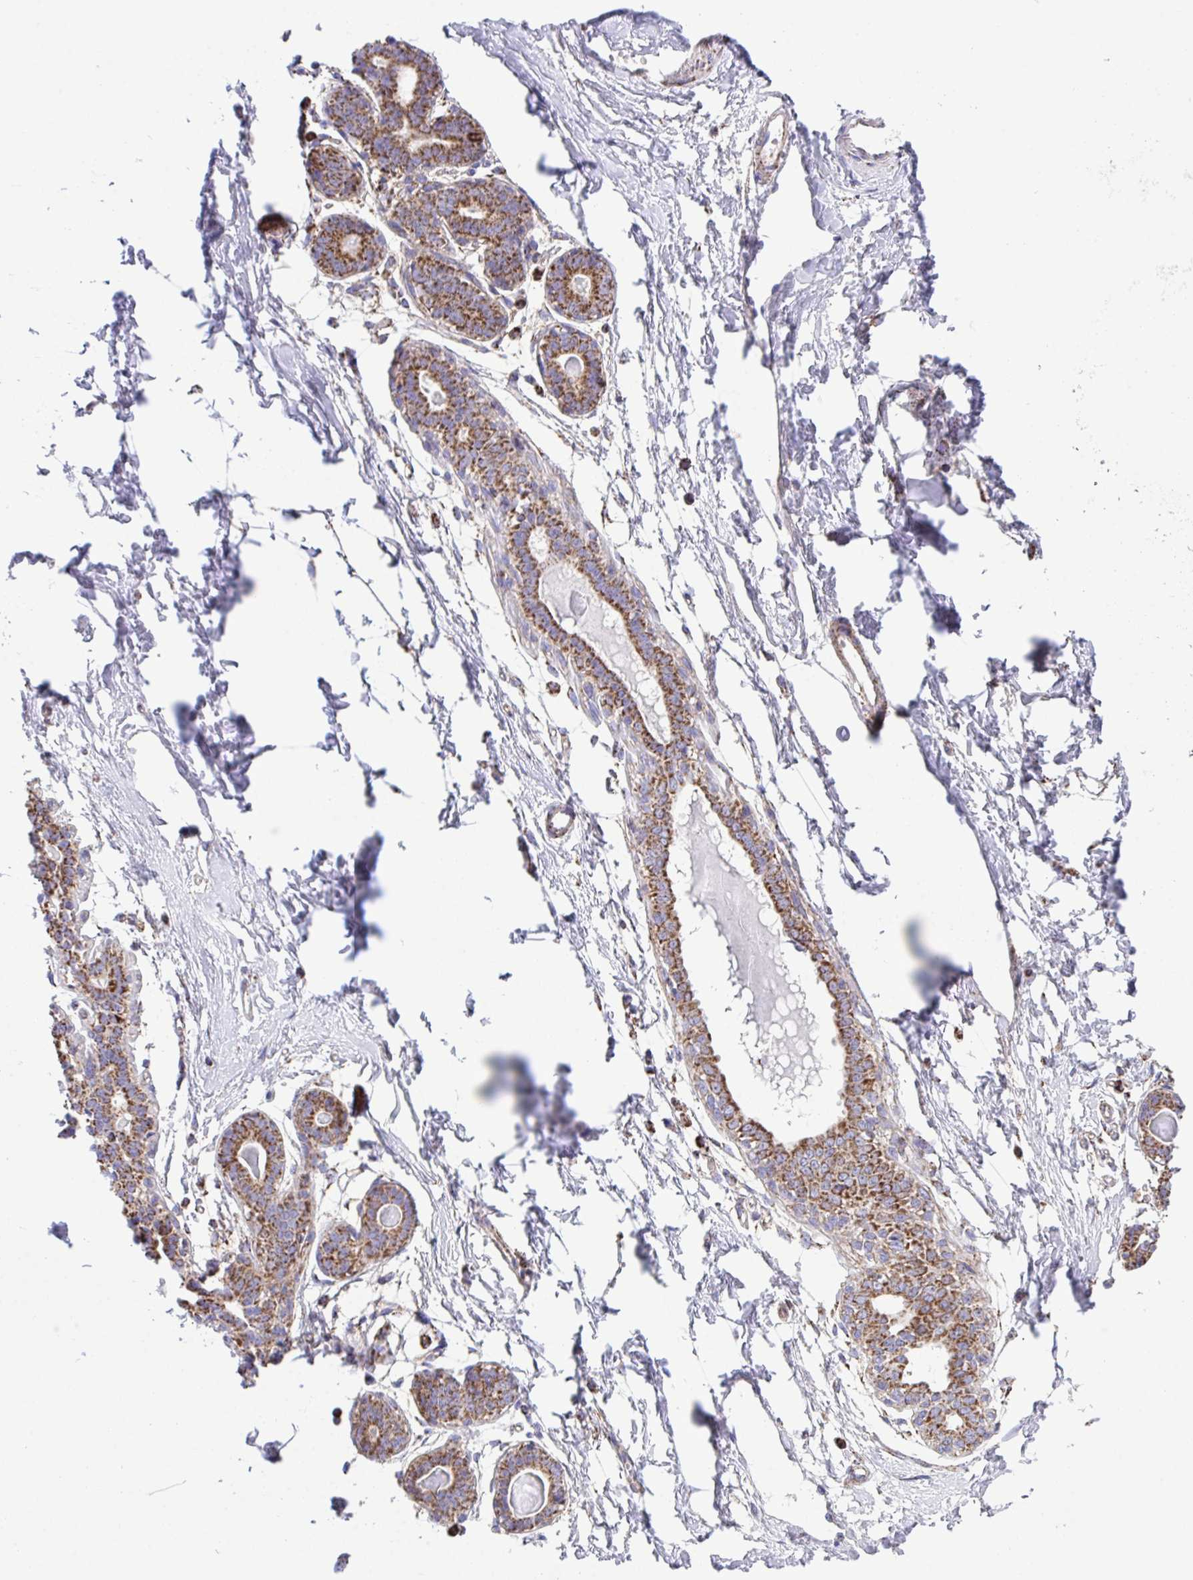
{"staining": {"intensity": "negative", "quantity": "none", "location": "none"}, "tissue": "breast", "cell_type": "Adipocytes", "image_type": "normal", "snomed": [{"axis": "morphology", "description": "Normal tissue, NOS"}, {"axis": "topography", "description": "Breast"}], "caption": "Immunohistochemistry image of normal breast stained for a protein (brown), which reveals no positivity in adipocytes.", "gene": "PCMTD2", "patient": {"sex": "female", "age": 45}}